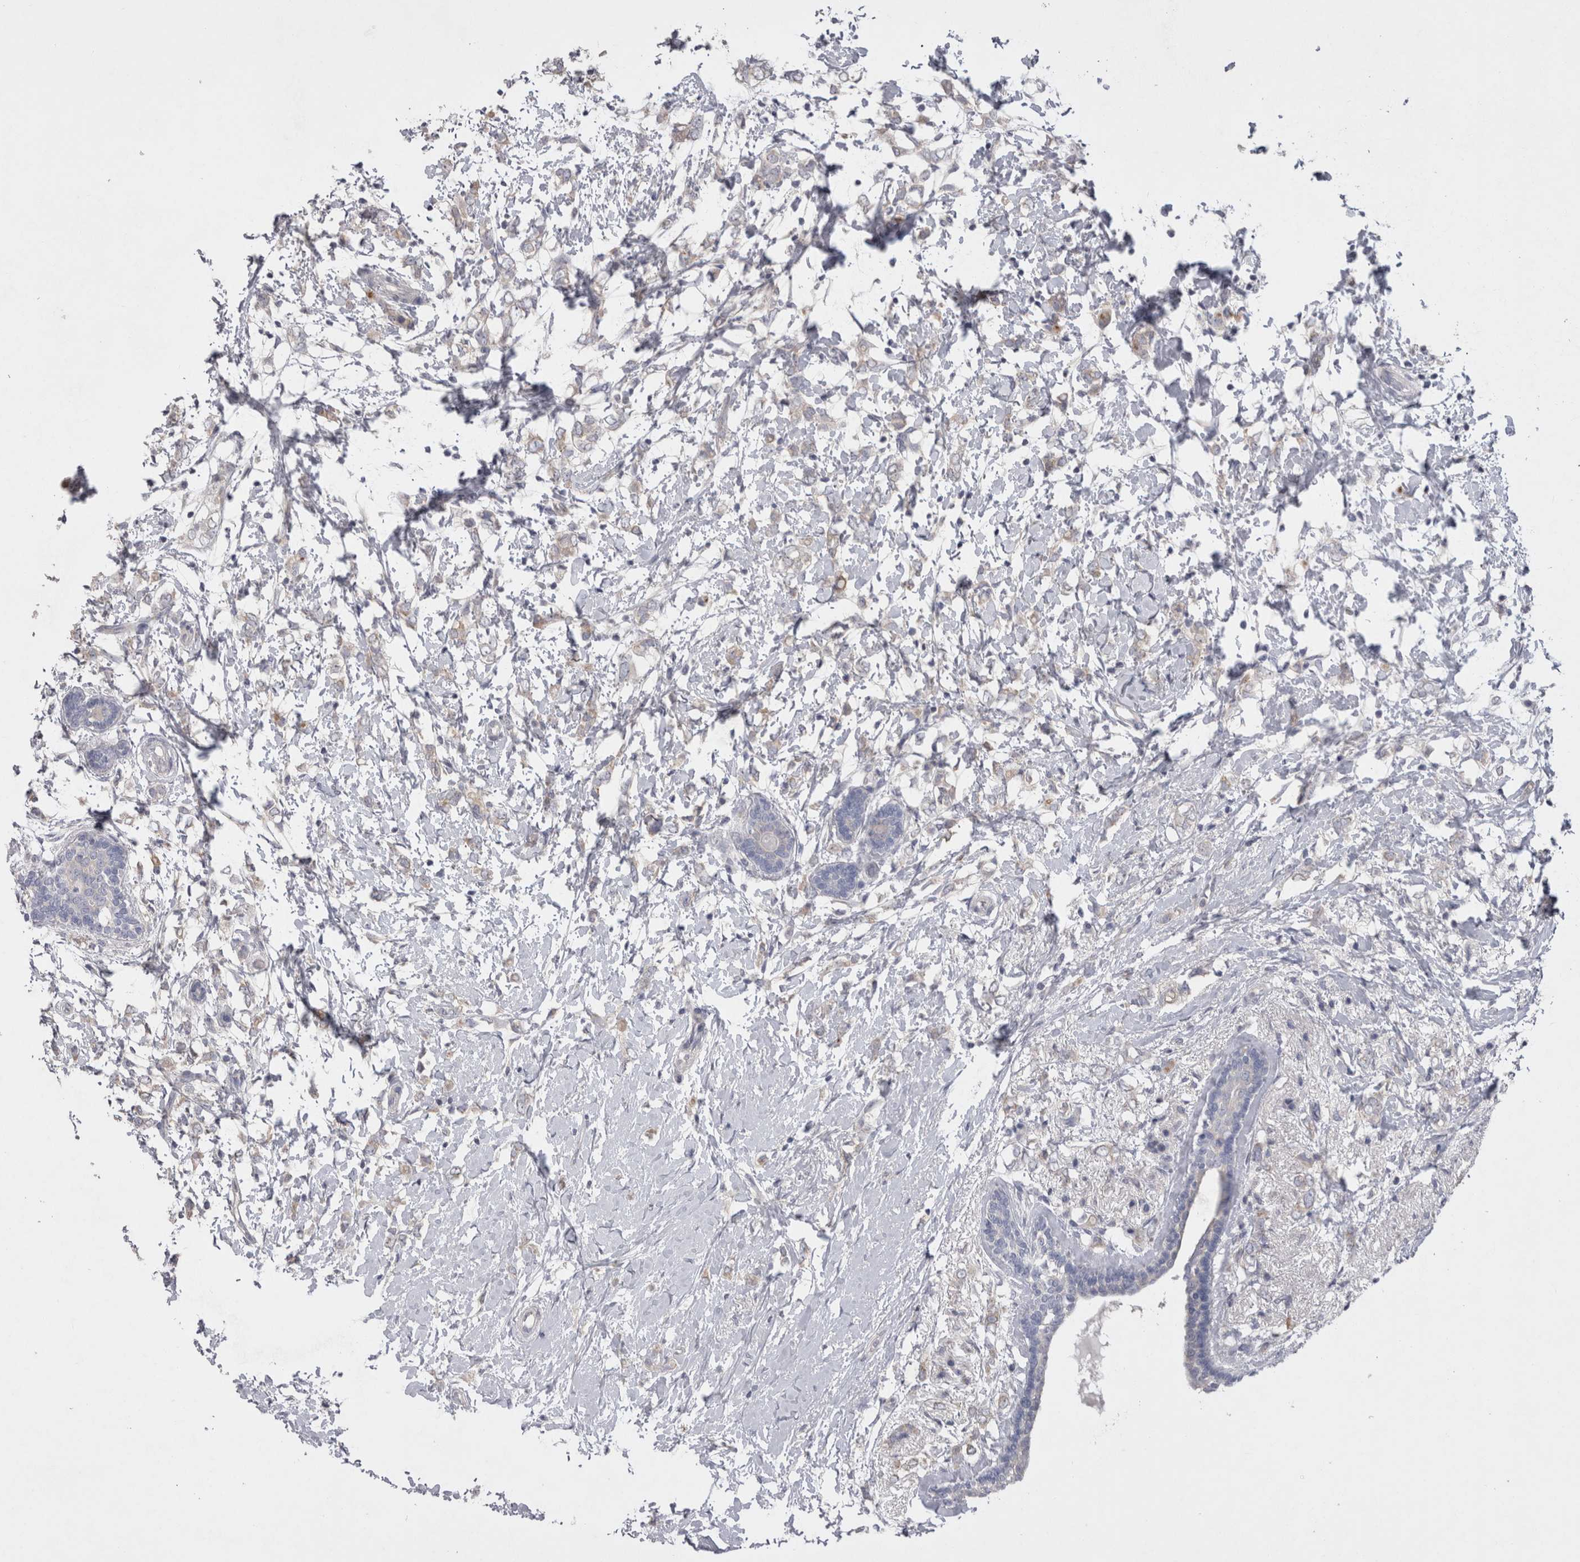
{"staining": {"intensity": "negative", "quantity": "none", "location": "none"}, "tissue": "breast cancer", "cell_type": "Tumor cells", "image_type": "cancer", "snomed": [{"axis": "morphology", "description": "Normal tissue, NOS"}, {"axis": "morphology", "description": "Lobular carcinoma"}, {"axis": "topography", "description": "Breast"}], "caption": "Breast lobular carcinoma was stained to show a protein in brown. There is no significant staining in tumor cells. (Stains: DAB immunohistochemistry (IHC) with hematoxylin counter stain, Microscopy: brightfield microscopy at high magnification).", "gene": "LRRC40", "patient": {"sex": "female", "age": 47}}